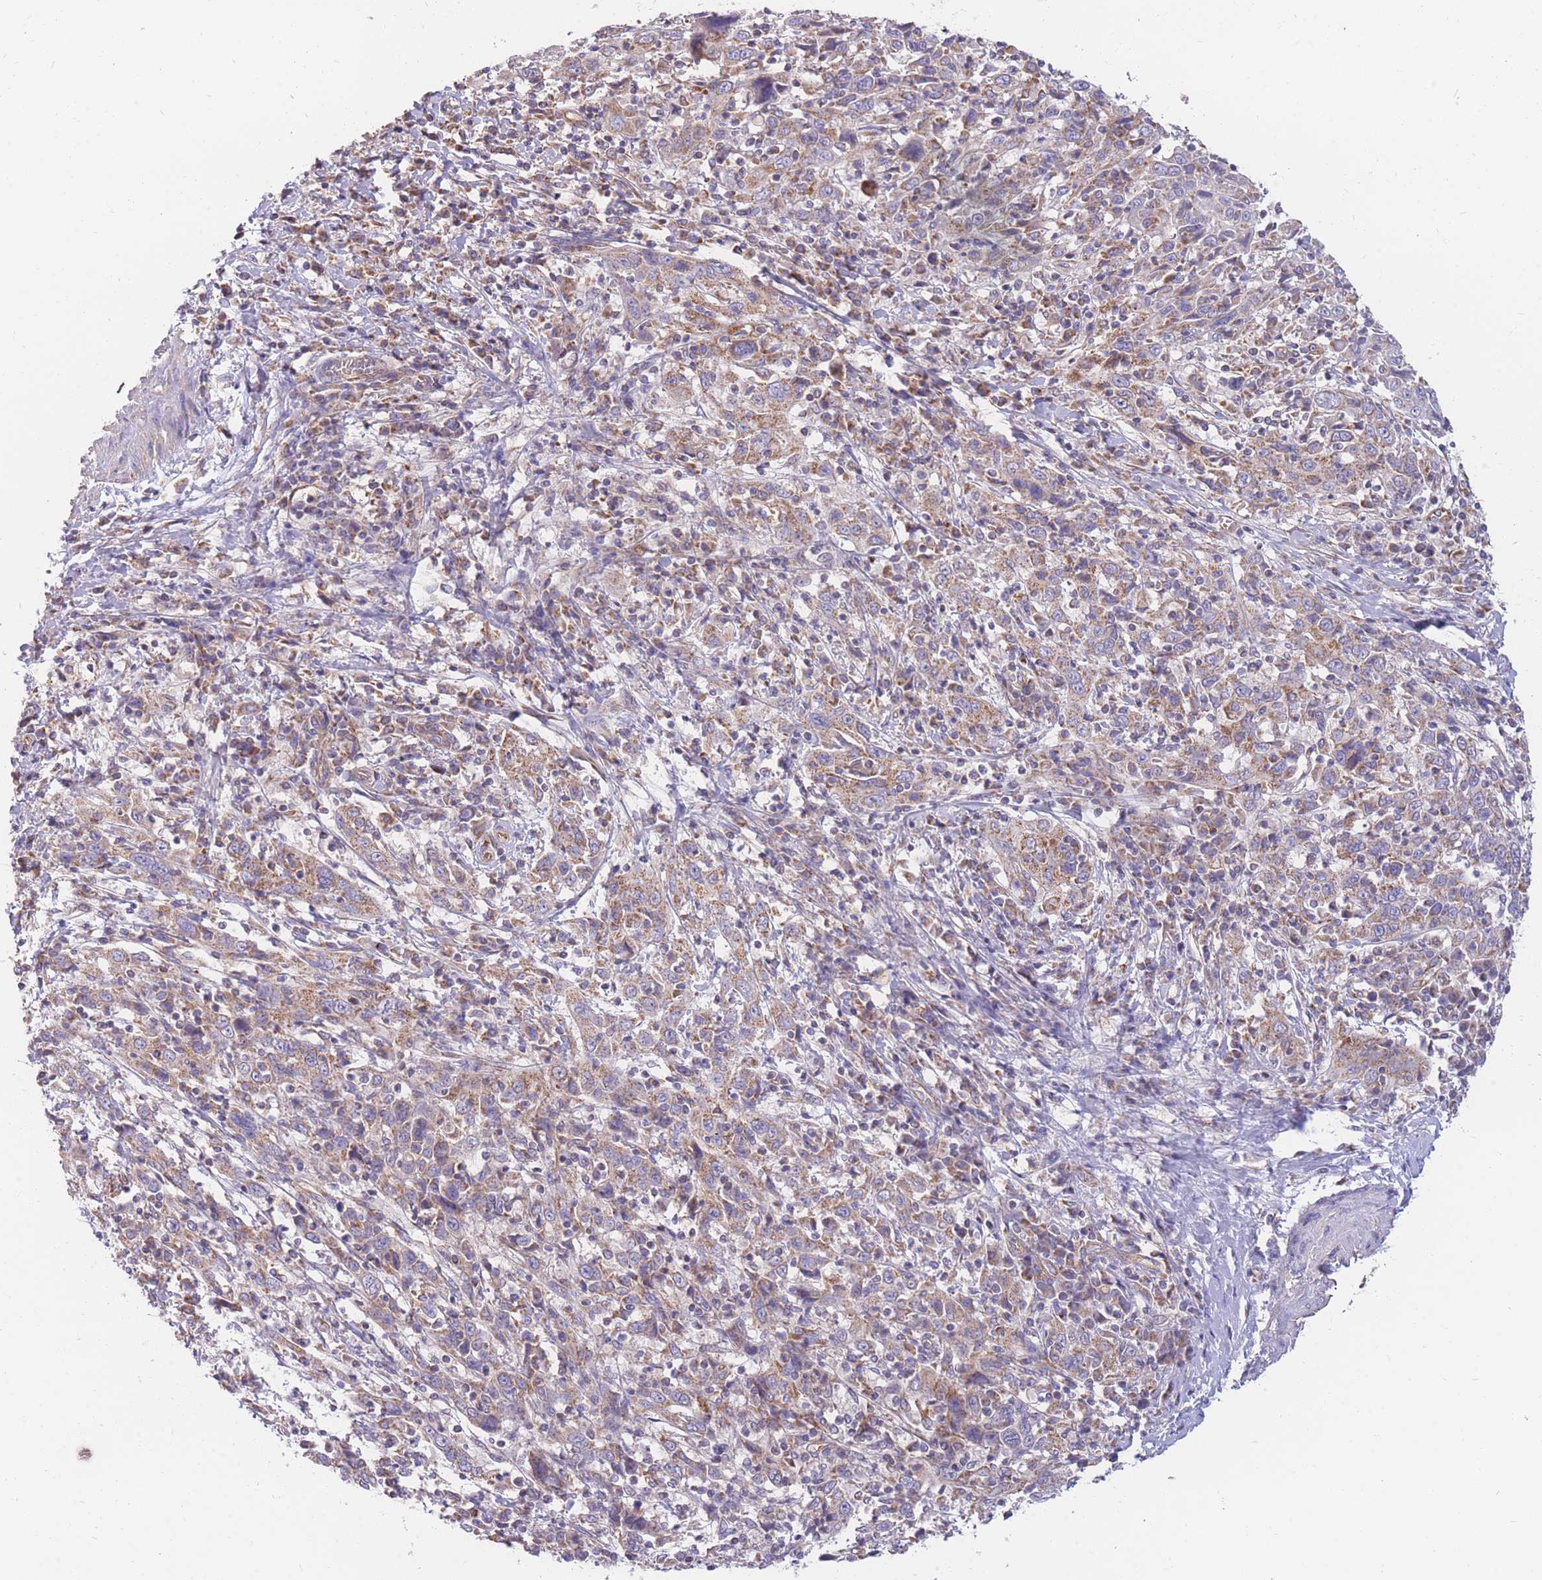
{"staining": {"intensity": "moderate", "quantity": "25%-75%", "location": "cytoplasmic/membranous"}, "tissue": "cervical cancer", "cell_type": "Tumor cells", "image_type": "cancer", "snomed": [{"axis": "morphology", "description": "Squamous cell carcinoma, NOS"}, {"axis": "topography", "description": "Cervix"}], "caption": "Protein expression analysis of cervical cancer (squamous cell carcinoma) demonstrates moderate cytoplasmic/membranous positivity in approximately 25%-75% of tumor cells. The protein of interest is stained brown, and the nuclei are stained in blue (DAB (3,3'-diaminobenzidine) IHC with brightfield microscopy, high magnification).", "gene": "MRPS9", "patient": {"sex": "female", "age": 46}}